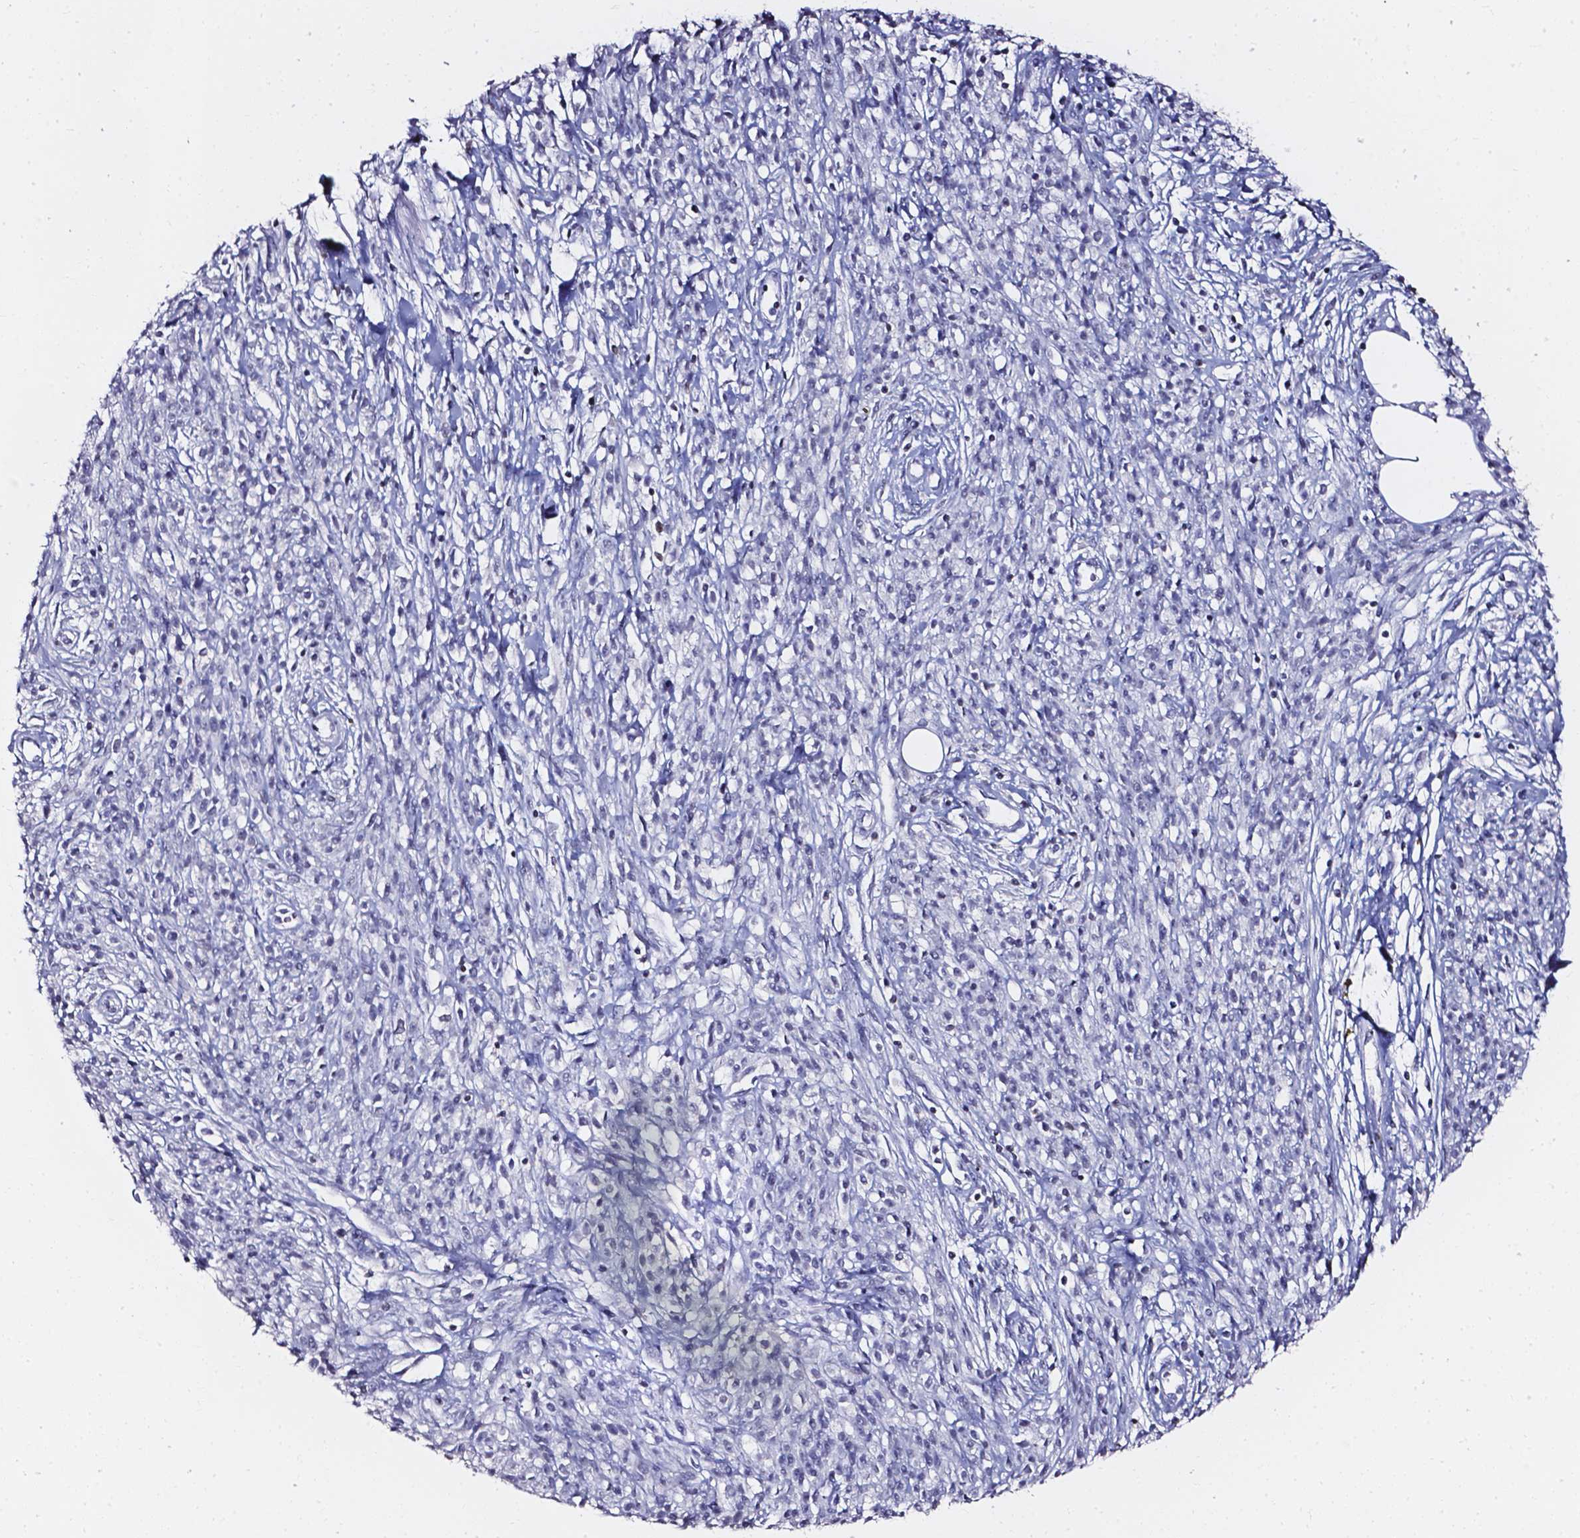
{"staining": {"intensity": "negative", "quantity": "none", "location": "none"}, "tissue": "melanoma", "cell_type": "Tumor cells", "image_type": "cancer", "snomed": [{"axis": "morphology", "description": "Malignant melanoma, NOS"}, {"axis": "topography", "description": "Skin"}, {"axis": "topography", "description": "Skin of trunk"}], "caption": "This is a micrograph of immunohistochemistry (IHC) staining of malignant melanoma, which shows no expression in tumor cells.", "gene": "AKR1B10", "patient": {"sex": "male", "age": 74}}